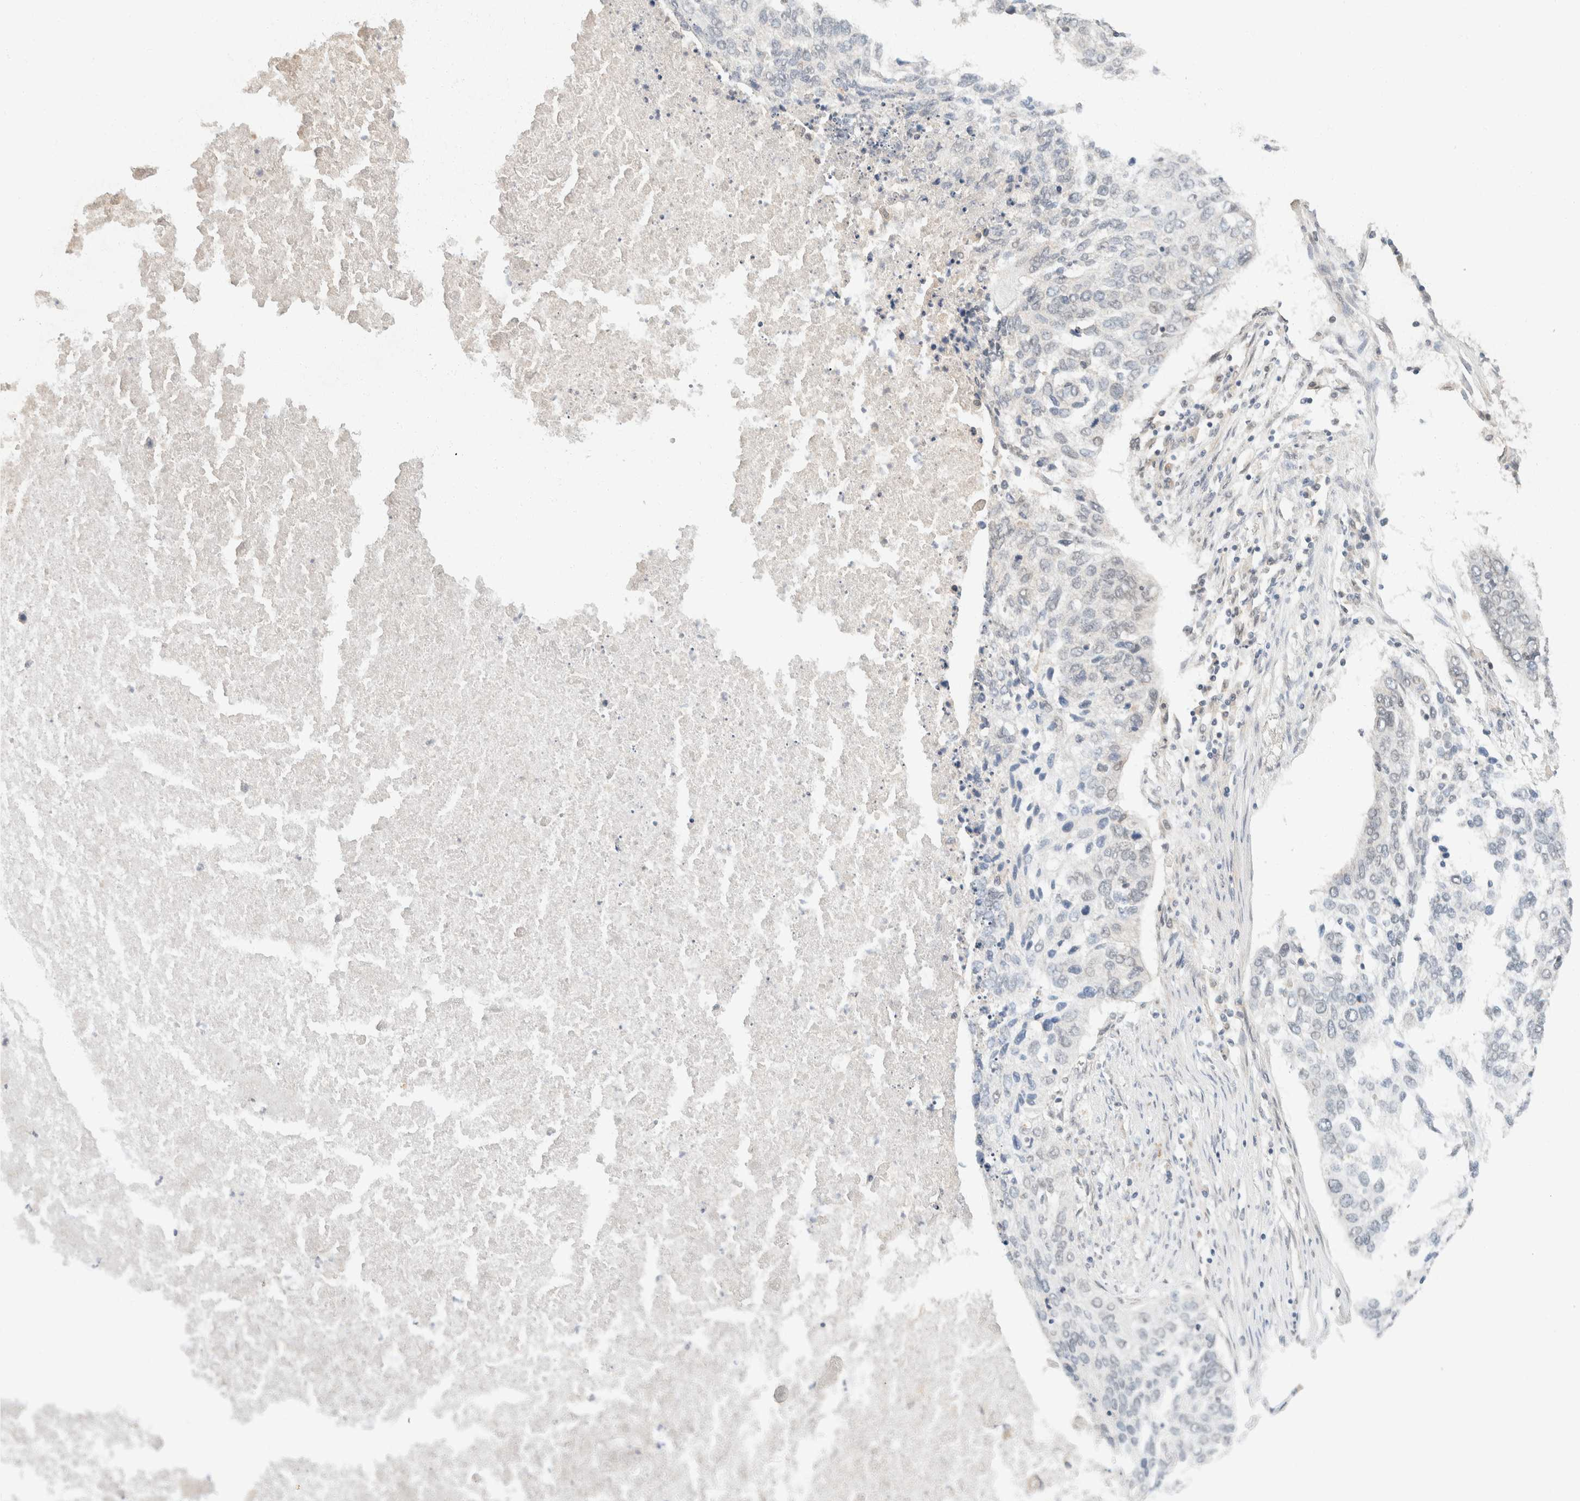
{"staining": {"intensity": "negative", "quantity": "none", "location": "none"}, "tissue": "lung cancer", "cell_type": "Tumor cells", "image_type": "cancer", "snomed": [{"axis": "morphology", "description": "Squamous cell carcinoma, NOS"}, {"axis": "topography", "description": "Lung"}], "caption": "Tumor cells show no significant staining in squamous cell carcinoma (lung).", "gene": "TACC1", "patient": {"sex": "female", "age": 63}}